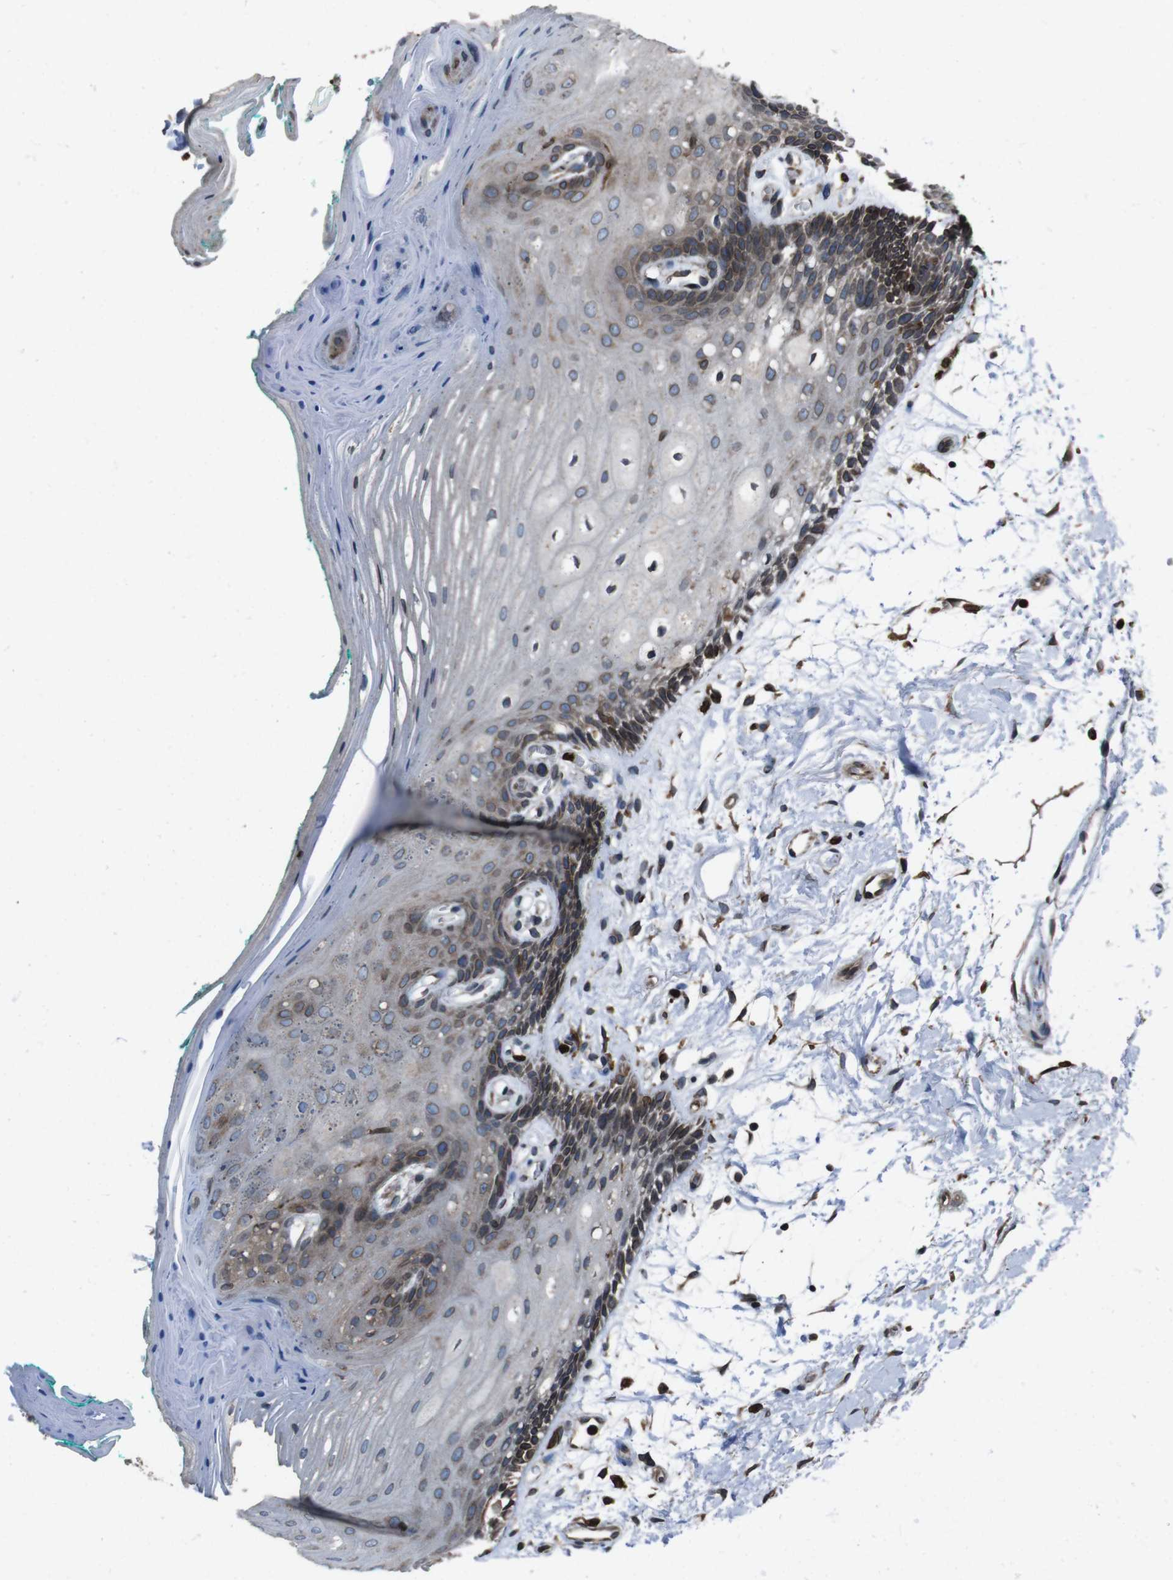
{"staining": {"intensity": "moderate", "quantity": "25%-75%", "location": "cytoplasmic/membranous,nuclear"}, "tissue": "oral mucosa", "cell_type": "Squamous epithelial cells", "image_type": "normal", "snomed": [{"axis": "morphology", "description": "Normal tissue, NOS"}, {"axis": "topography", "description": "Skeletal muscle"}, {"axis": "topography", "description": "Oral tissue"}, {"axis": "topography", "description": "Peripheral nerve tissue"}], "caption": "Oral mucosa was stained to show a protein in brown. There is medium levels of moderate cytoplasmic/membranous,nuclear staining in about 25%-75% of squamous epithelial cells. (DAB (3,3'-diaminobenzidine) IHC with brightfield microscopy, high magnification).", "gene": "APMAP", "patient": {"sex": "female", "age": 84}}